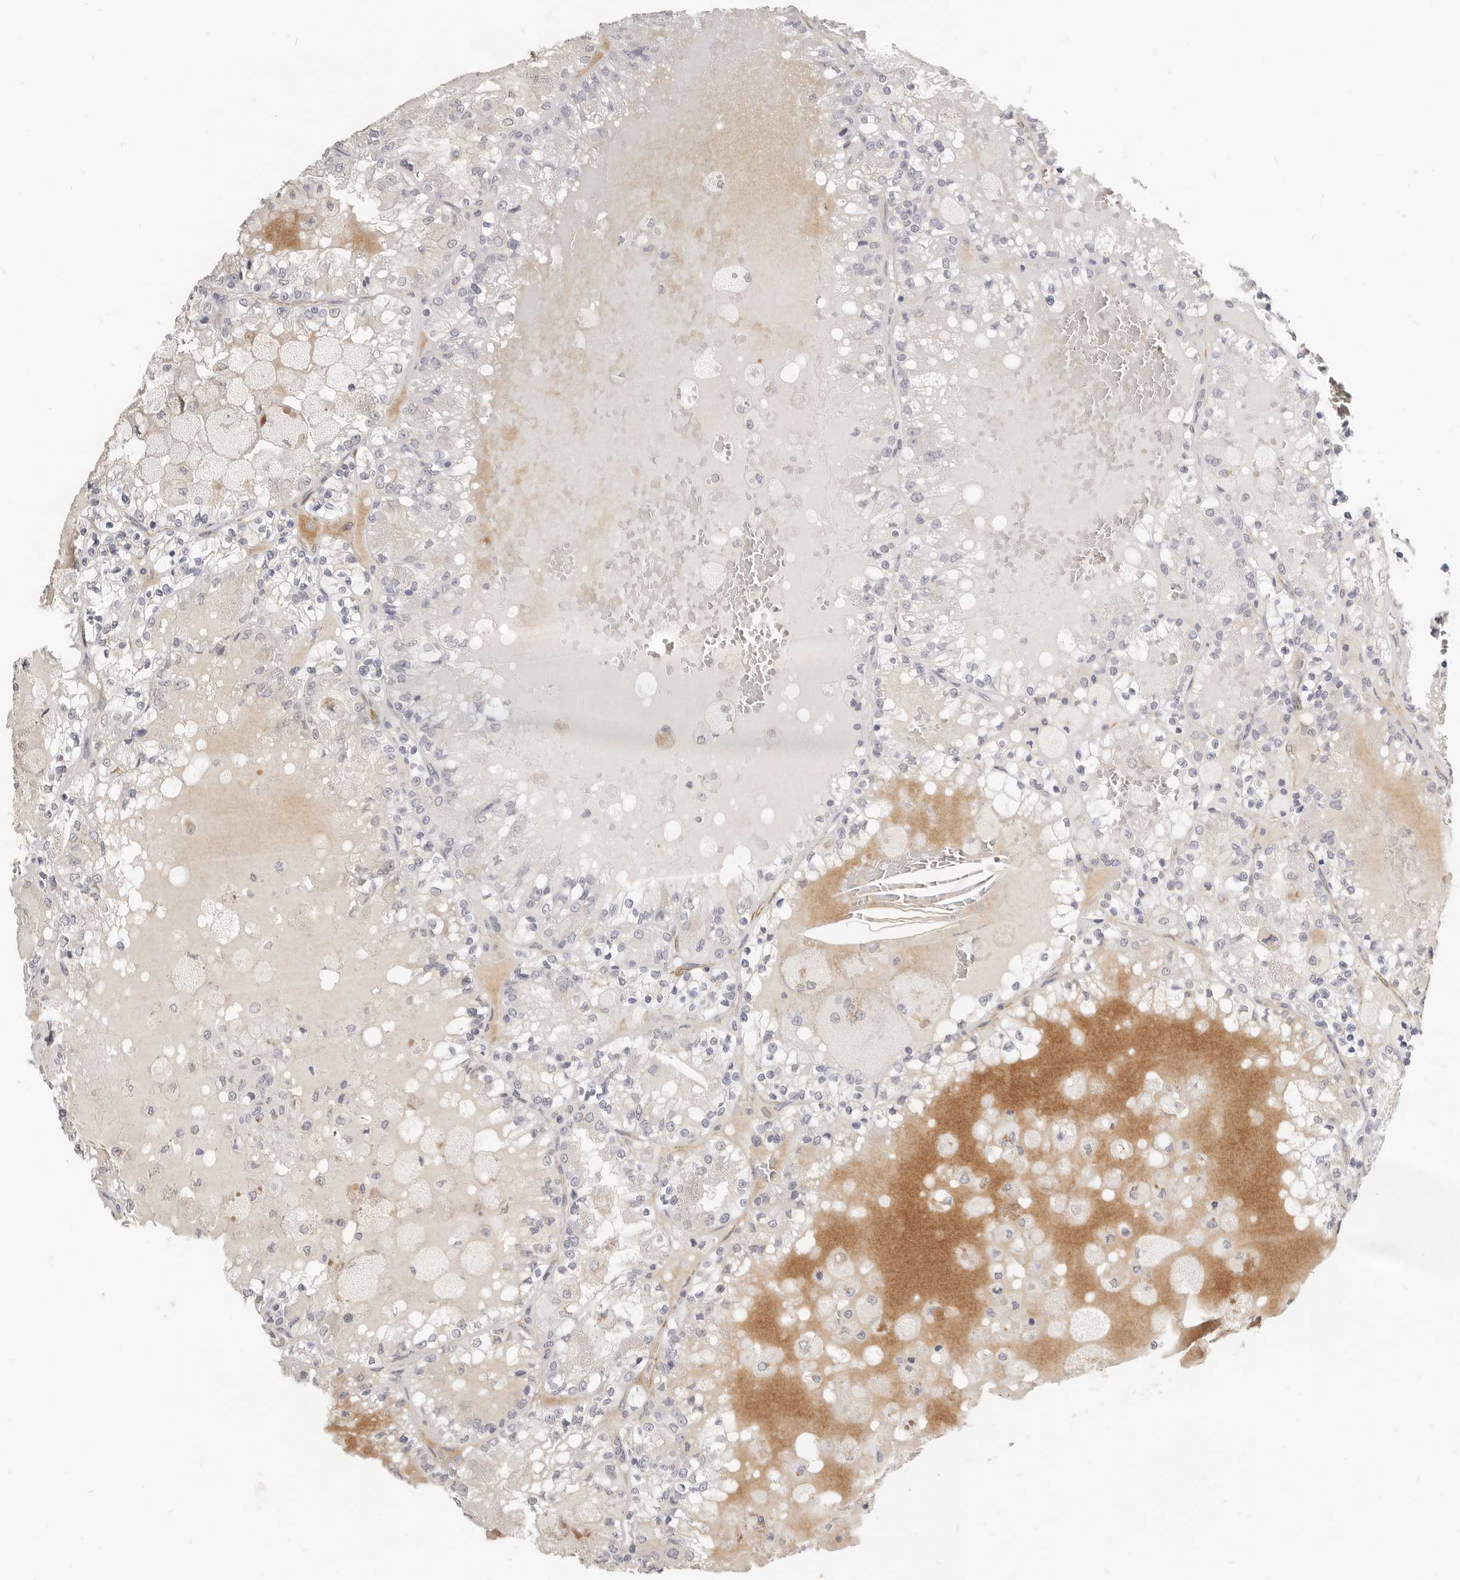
{"staining": {"intensity": "weak", "quantity": "<25%", "location": "cytoplasmic/membranous"}, "tissue": "renal cancer", "cell_type": "Tumor cells", "image_type": "cancer", "snomed": [{"axis": "morphology", "description": "Adenocarcinoma, NOS"}, {"axis": "topography", "description": "Kidney"}], "caption": "There is no significant positivity in tumor cells of adenocarcinoma (renal). (Brightfield microscopy of DAB (3,3'-diaminobenzidine) immunohistochemistry (IHC) at high magnification).", "gene": "RABAC1", "patient": {"sex": "female", "age": 56}}